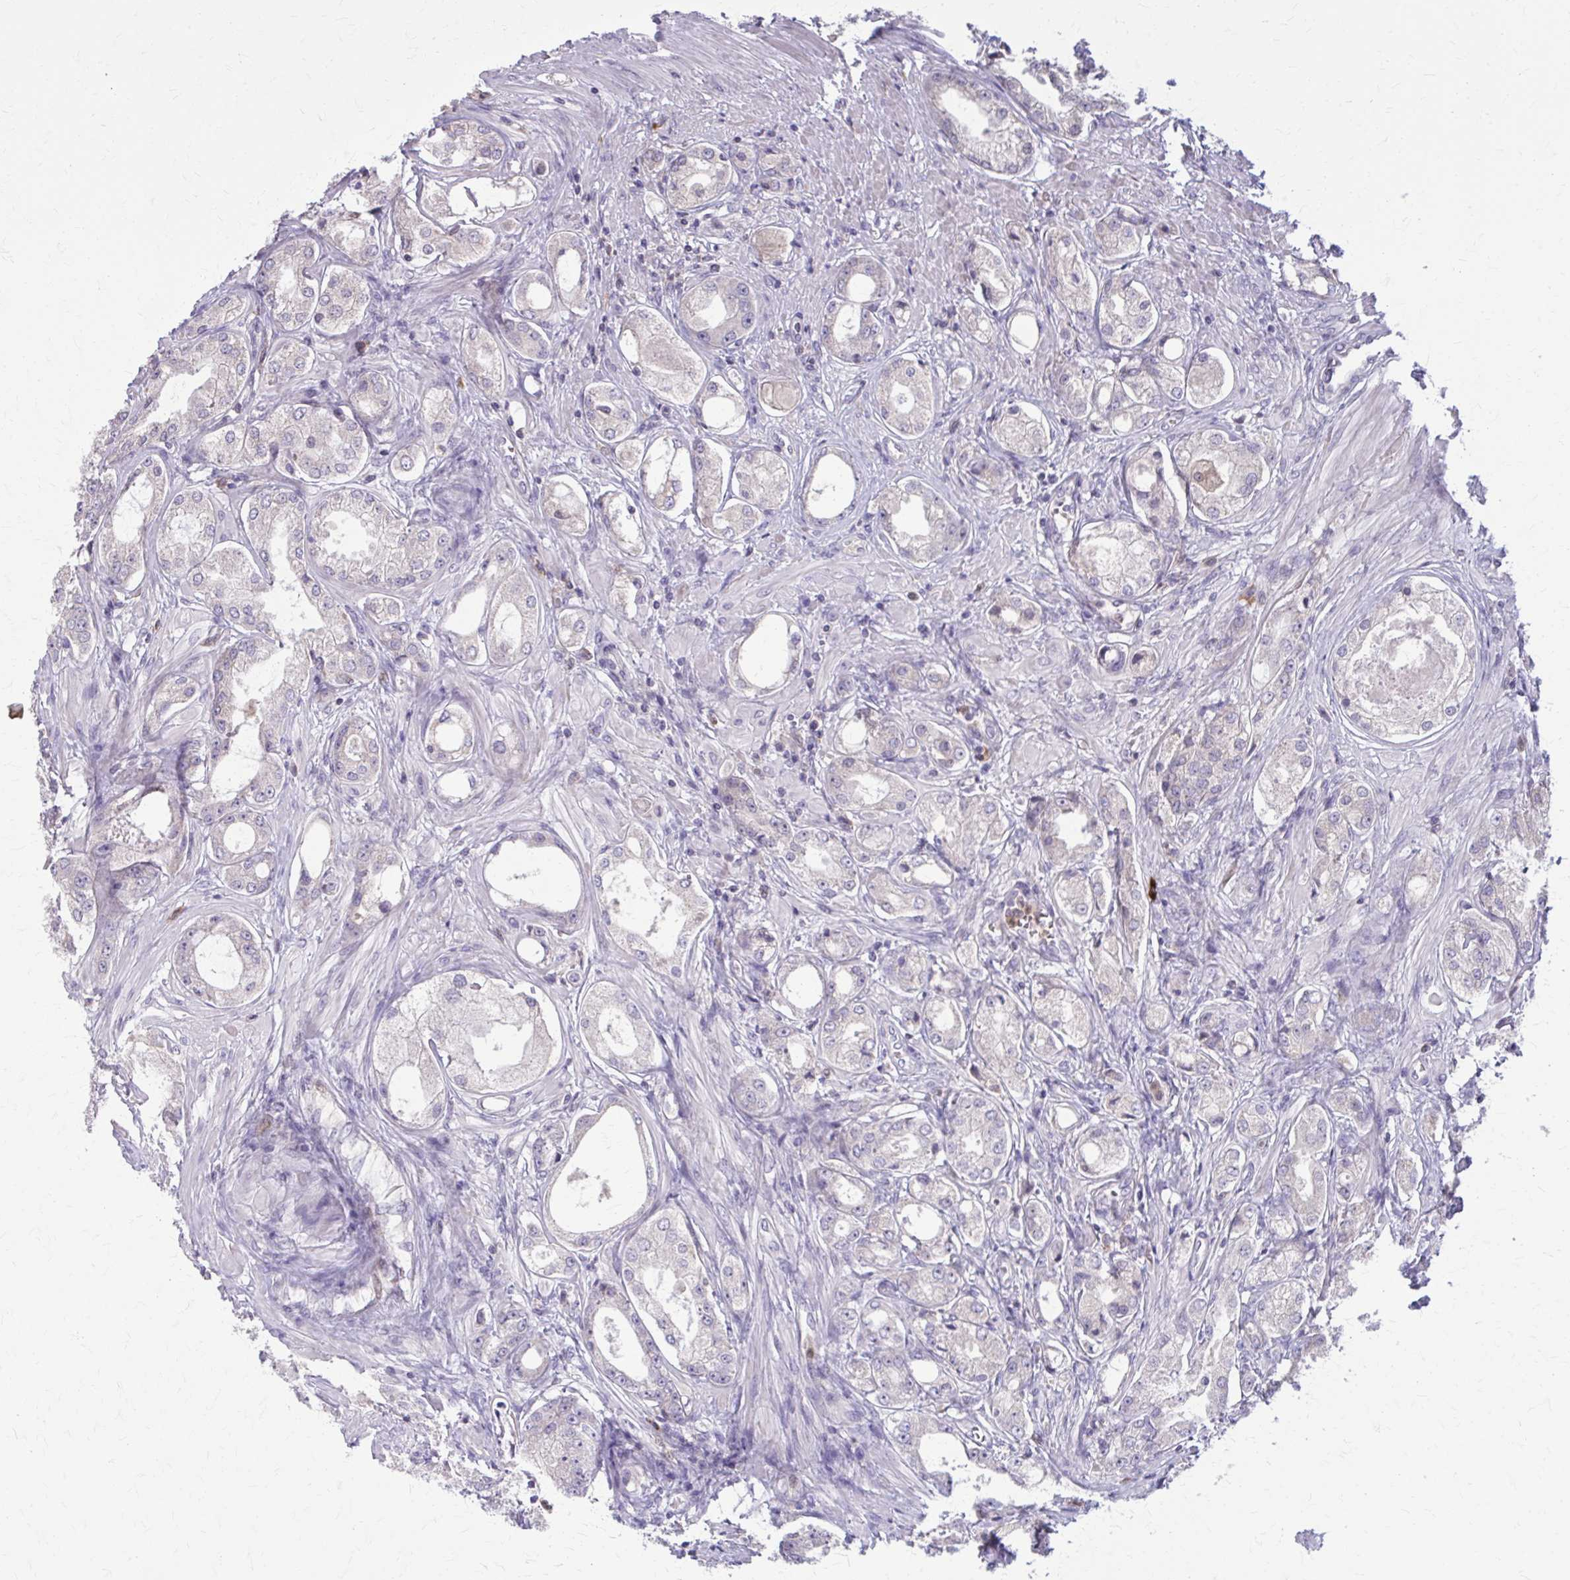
{"staining": {"intensity": "negative", "quantity": "none", "location": "none"}, "tissue": "prostate cancer", "cell_type": "Tumor cells", "image_type": "cancer", "snomed": [{"axis": "morphology", "description": "Adenocarcinoma, Low grade"}, {"axis": "topography", "description": "Prostate"}], "caption": "Tumor cells are negative for protein expression in human prostate cancer.", "gene": "NRBF2", "patient": {"sex": "male", "age": 68}}